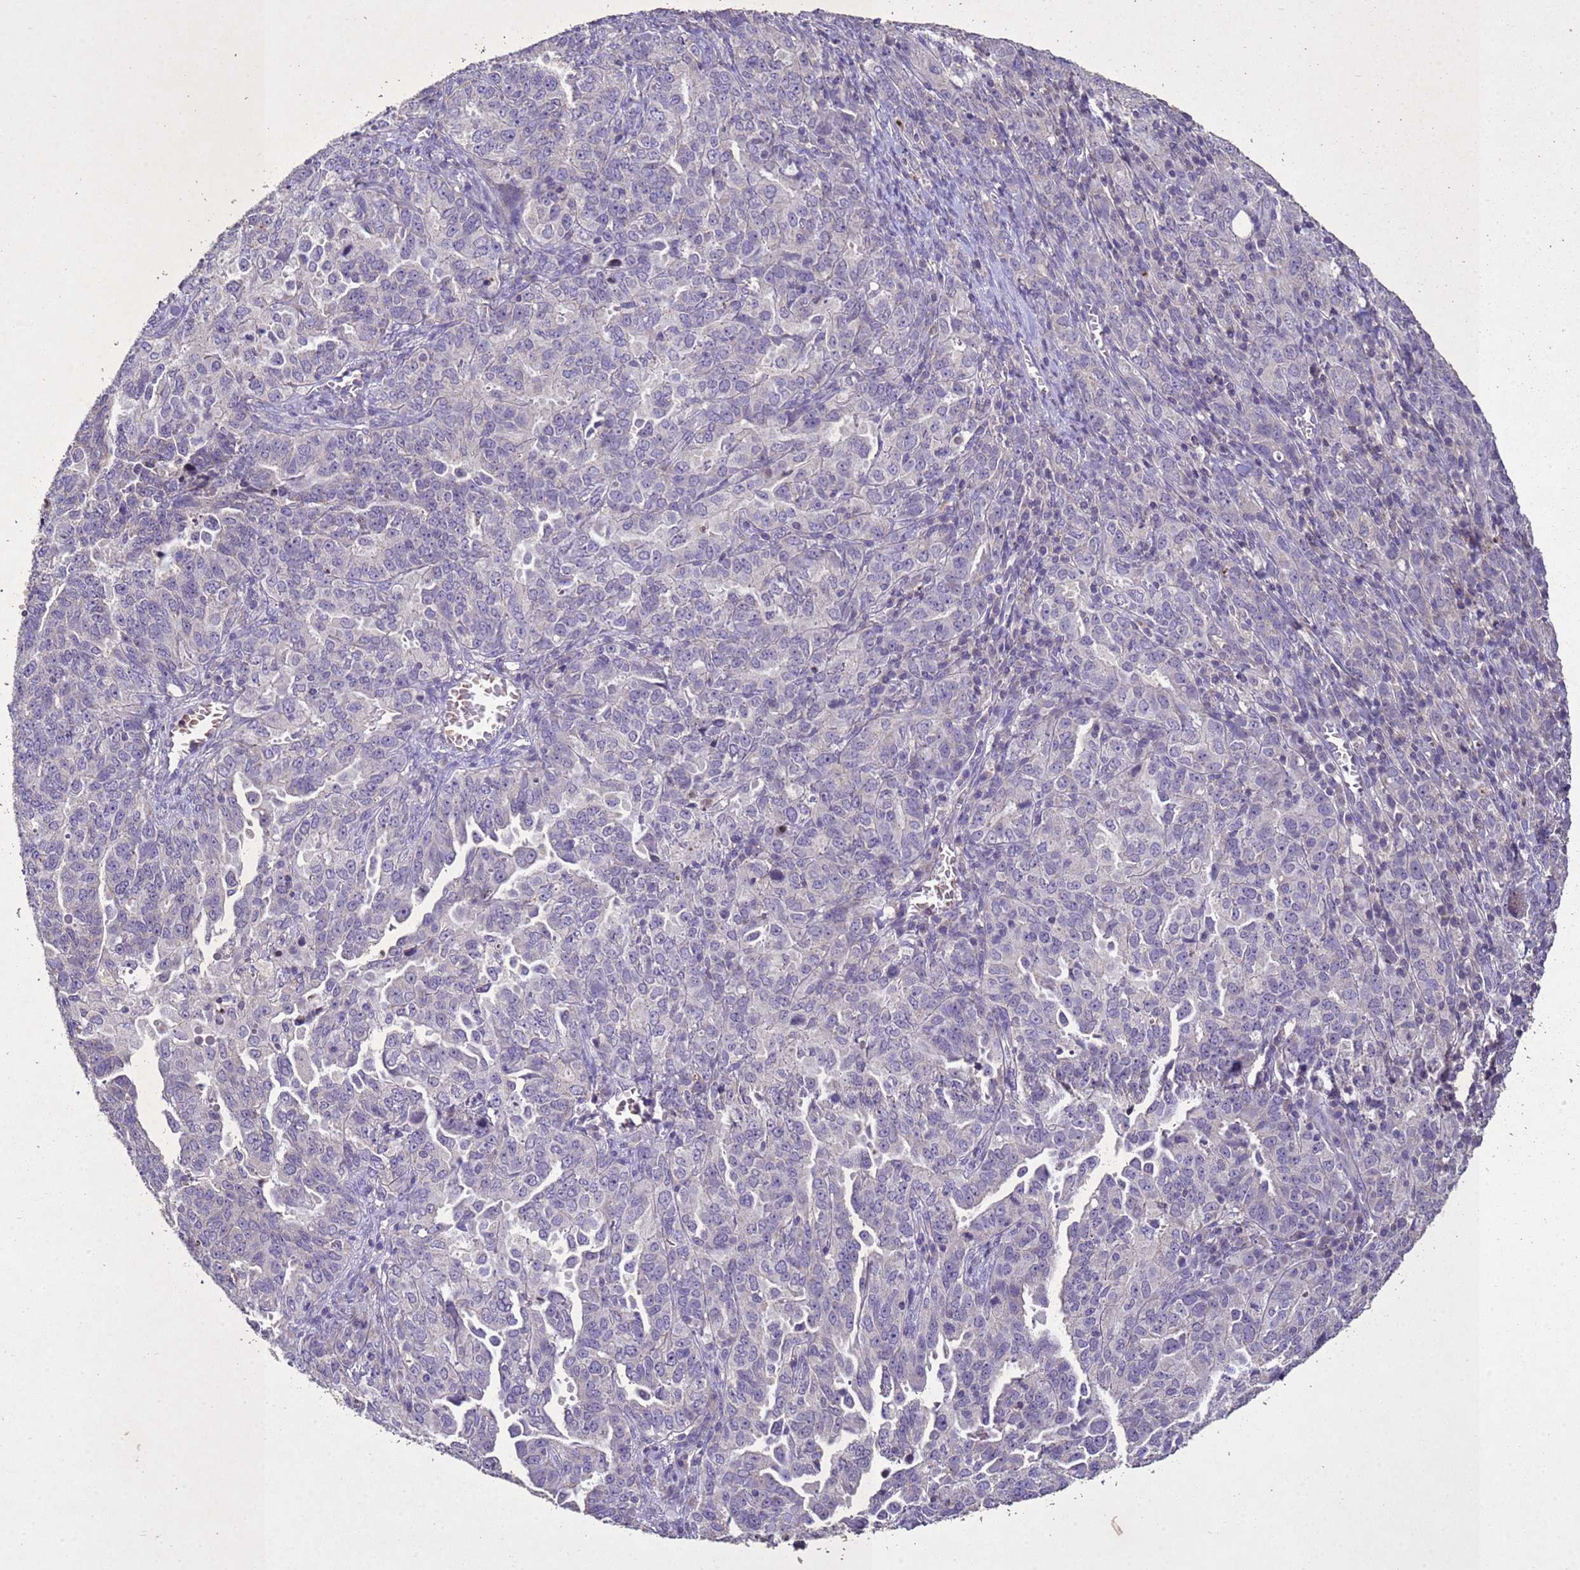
{"staining": {"intensity": "negative", "quantity": "none", "location": "none"}, "tissue": "ovarian cancer", "cell_type": "Tumor cells", "image_type": "cancer", "snomed": [{"axis": "morphology", "description": "Carcinoma, endometroid"}, {"axis": "topography", "description": "Ovary"}], "caption": "IHC micrograph of neoplastic tissue: ovarian cancer (endometroid carcinoma) stained with DAB (3,3'-diaminobenzidine) reveals no significant protein staining in tumor cells.", "gene": "NLRP11", "patient": {"sex": "female", "age": 62}}